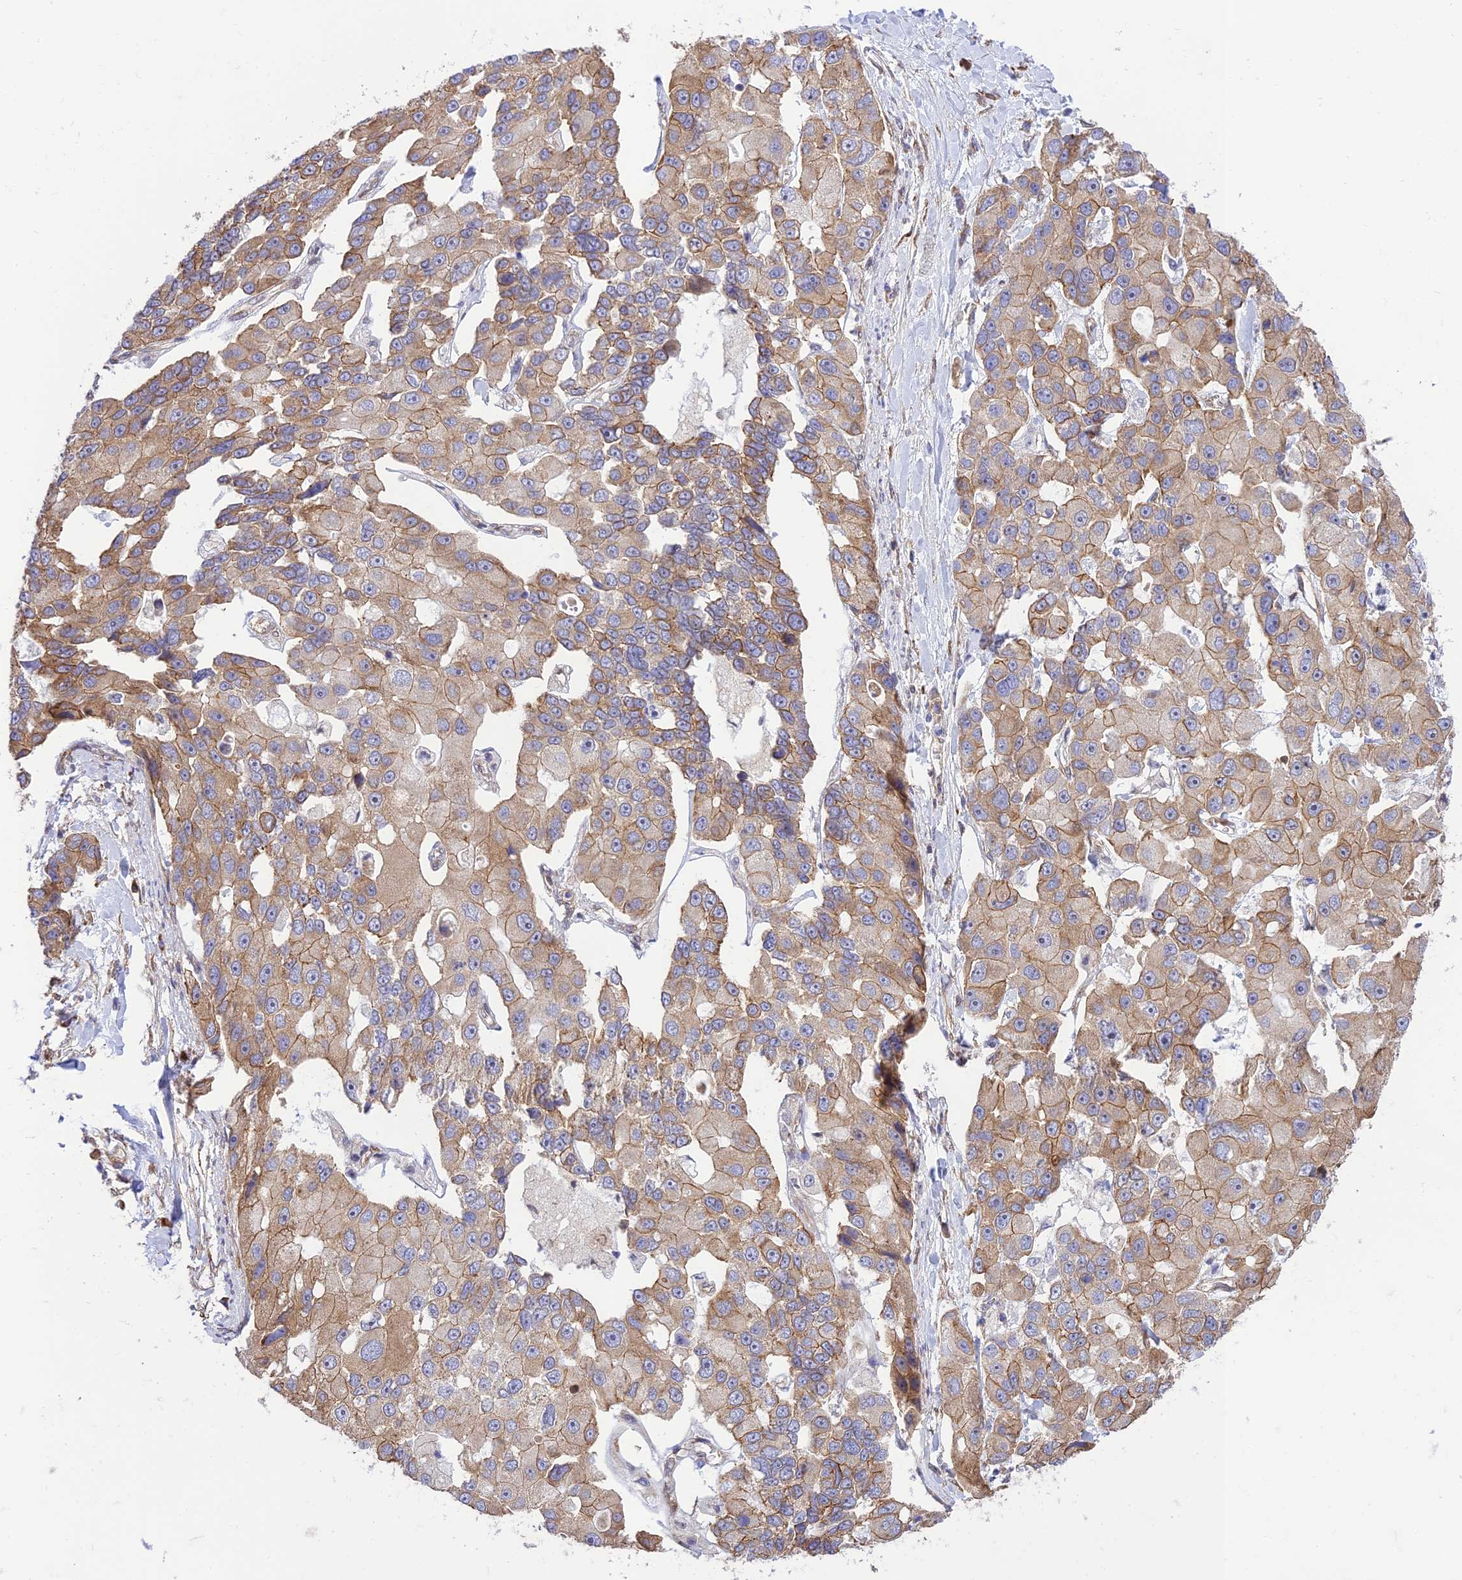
{"staining": {"intensity": "moderate", "quantity": "25%-75%", "location": "cytoplasmic/membranous"}, "tissue": "lung cancer", "cell_type": "Tumor cells", "image_type": "cancer", "snomed": [{"axis": "morphology", "description": "Adenocarcinoma, NOS"}, {"axis": "topography", "description": "Lung"}], "caption": "Protein staining of lung adenocarcinoma tissue demonstrates moderate cytoplasmic/membranous expression in about 25%-75% of tumor cells. The protein of interest is shown in brown color, while the nuclei are stained blue.", "gene": "EXOC3L4", "patient": {"sex": "female", "age": 54}}